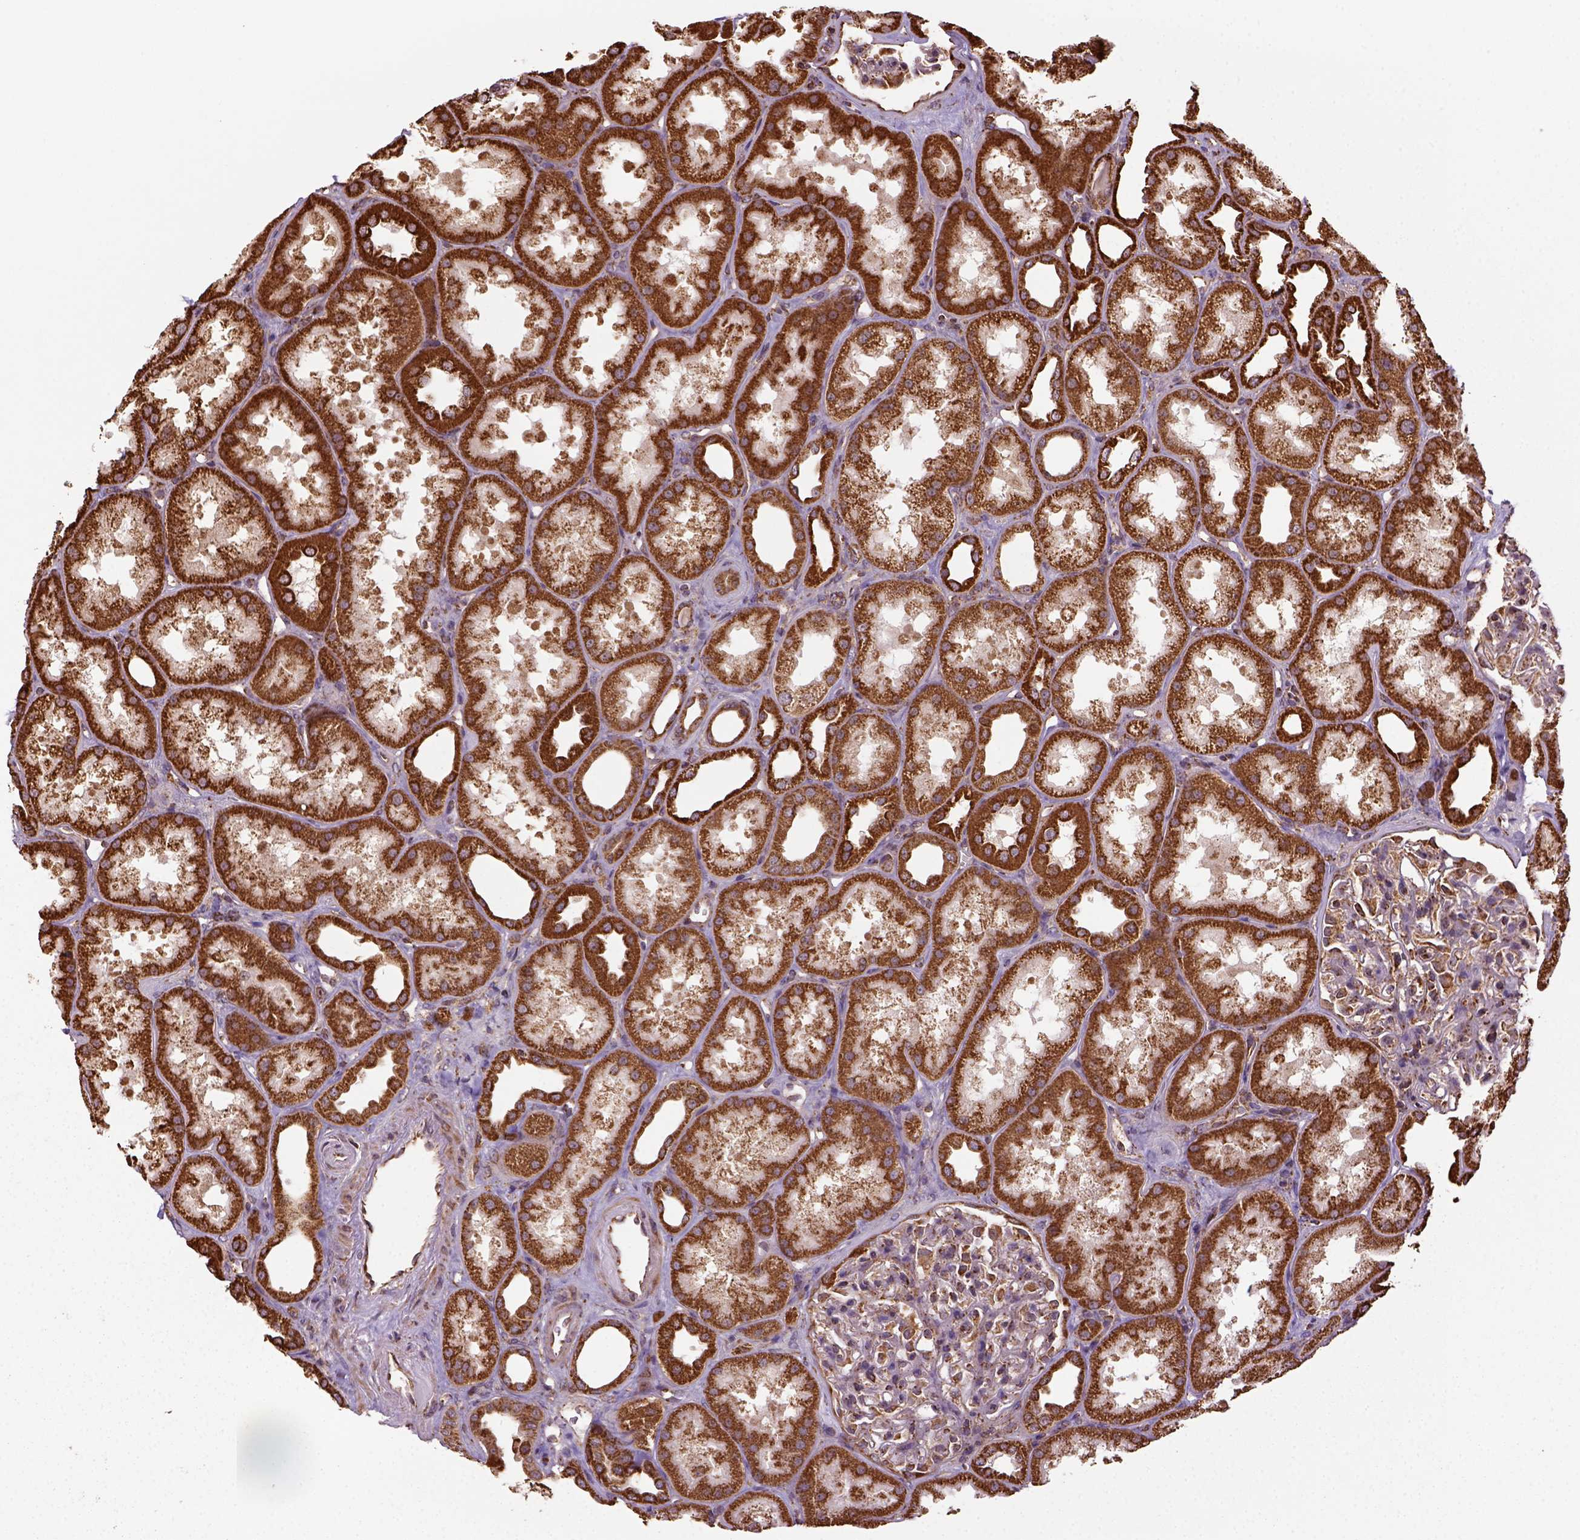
{"staining": {"intensity": "moderate", "quantity": ">75%", "location": "cytoplasmic/membranous"}, "tissue": "kidney", "cell_type": "Cells in glomeruli", "image_type": "normal", "snomed": [{"axis": "morphology", "description": "Normal tissue, NOS"}, {"axis": "topography", "description": "Kidney"}], "caption": "DAB immunohistochemical staining of benign human kidney demonstrates moderate cytoplasmic/membranous protein positivity in approximately >75% of cells in glomeruli.", "gene": "MAPK8IP3", "patient": {"sex": "male", "age": 61}}